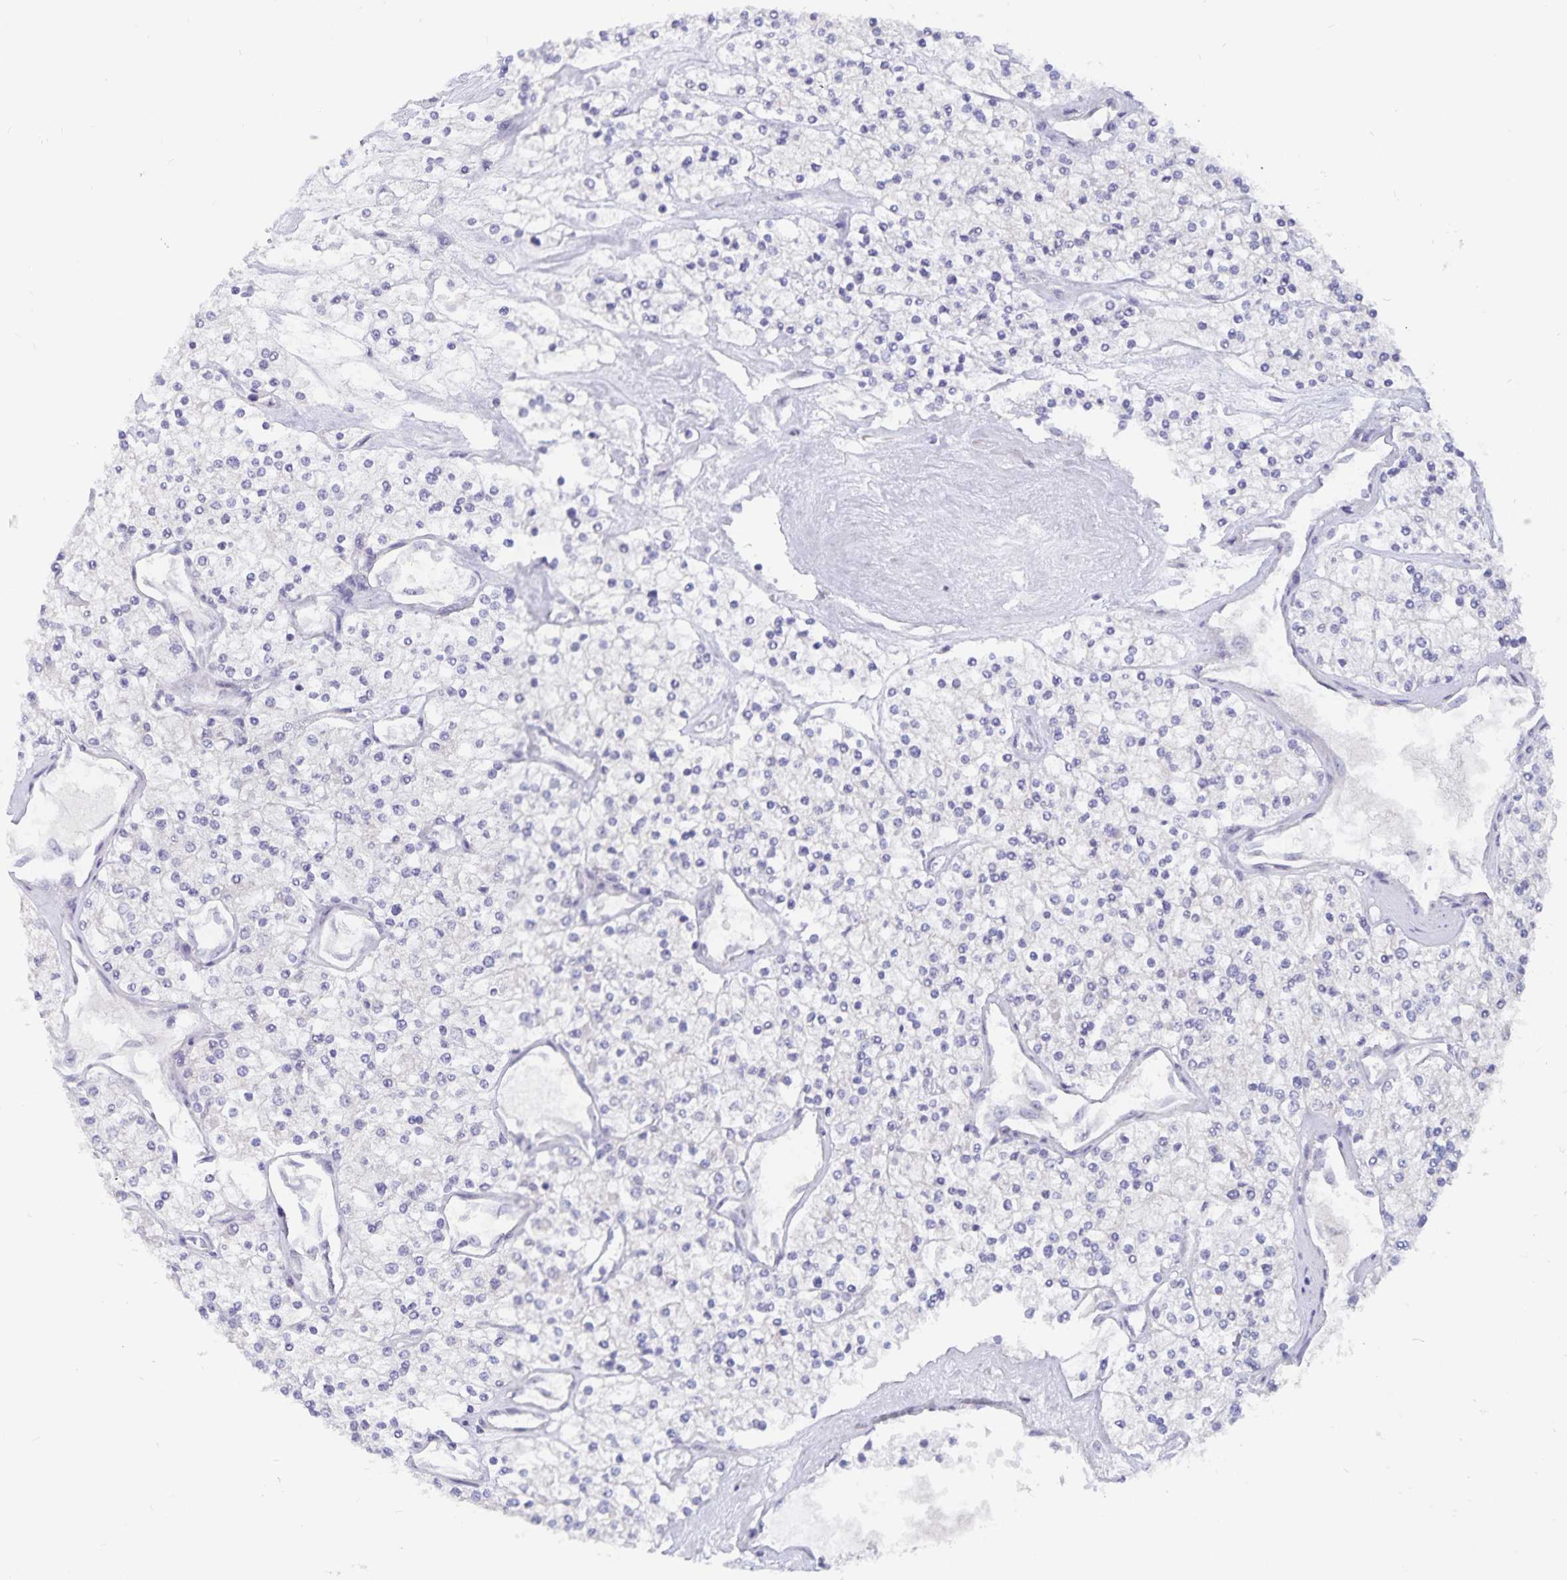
{"staining": {"intensity": "negative", "quantity": "none", "location": "none"}, "tissue": "renal cancer", "cell_type": "Tumor cells", "image_type": "cancer", "snomed": [{"axis": "morphology", "description": "Adenocarcinoma, NOS"}, {"axis": "topography", "description": "Kidney"}], "caption": "Tumor cells show no significant protein positivity in adenocarcinoma (renal).", "gene": "BAG6", "patient": {"sex": "male", "age": 80}}